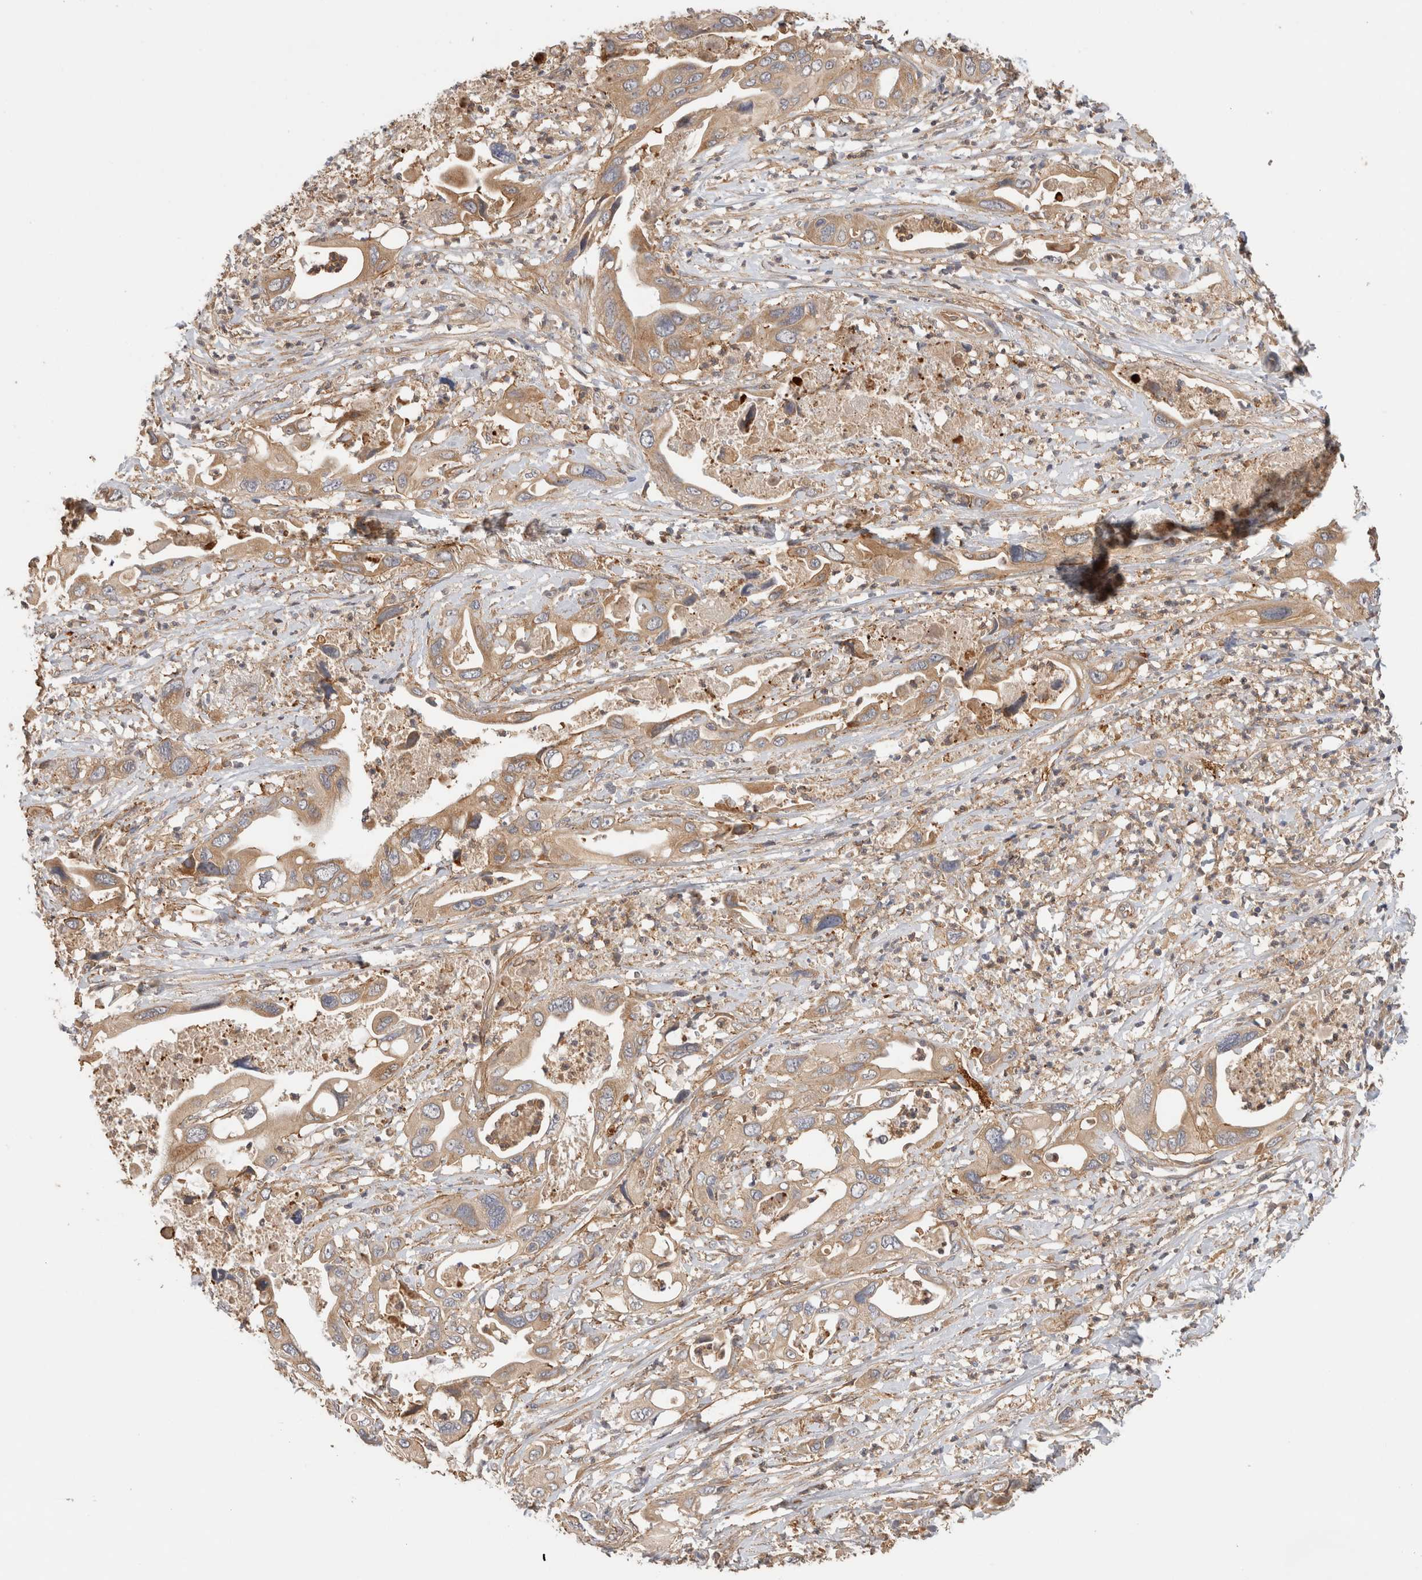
{"staining": {"intensity": "moderate", "quantity": ">75%", "location": "cytoplasmic/membranous"}, "tissue": "pancreatic cancer", "cell_type": "Tumor cells", "image_type": "cancer", "snomed": [{"axis": "morphology", "description": "Adenocarcinoma, NOS"}, {"axis": "topography", "description": "Pancreas"}], "caption": "Immunohistochemistry image of human pancreatic cancer (adenocarcinoma) stained for a protein (brown), which shows medium levels of moderate cytoplasmic/membranous expression in approximately >75% of tumor cells.", "gene": "SGK3", "patient": {"sex": "male", "age": 66}}